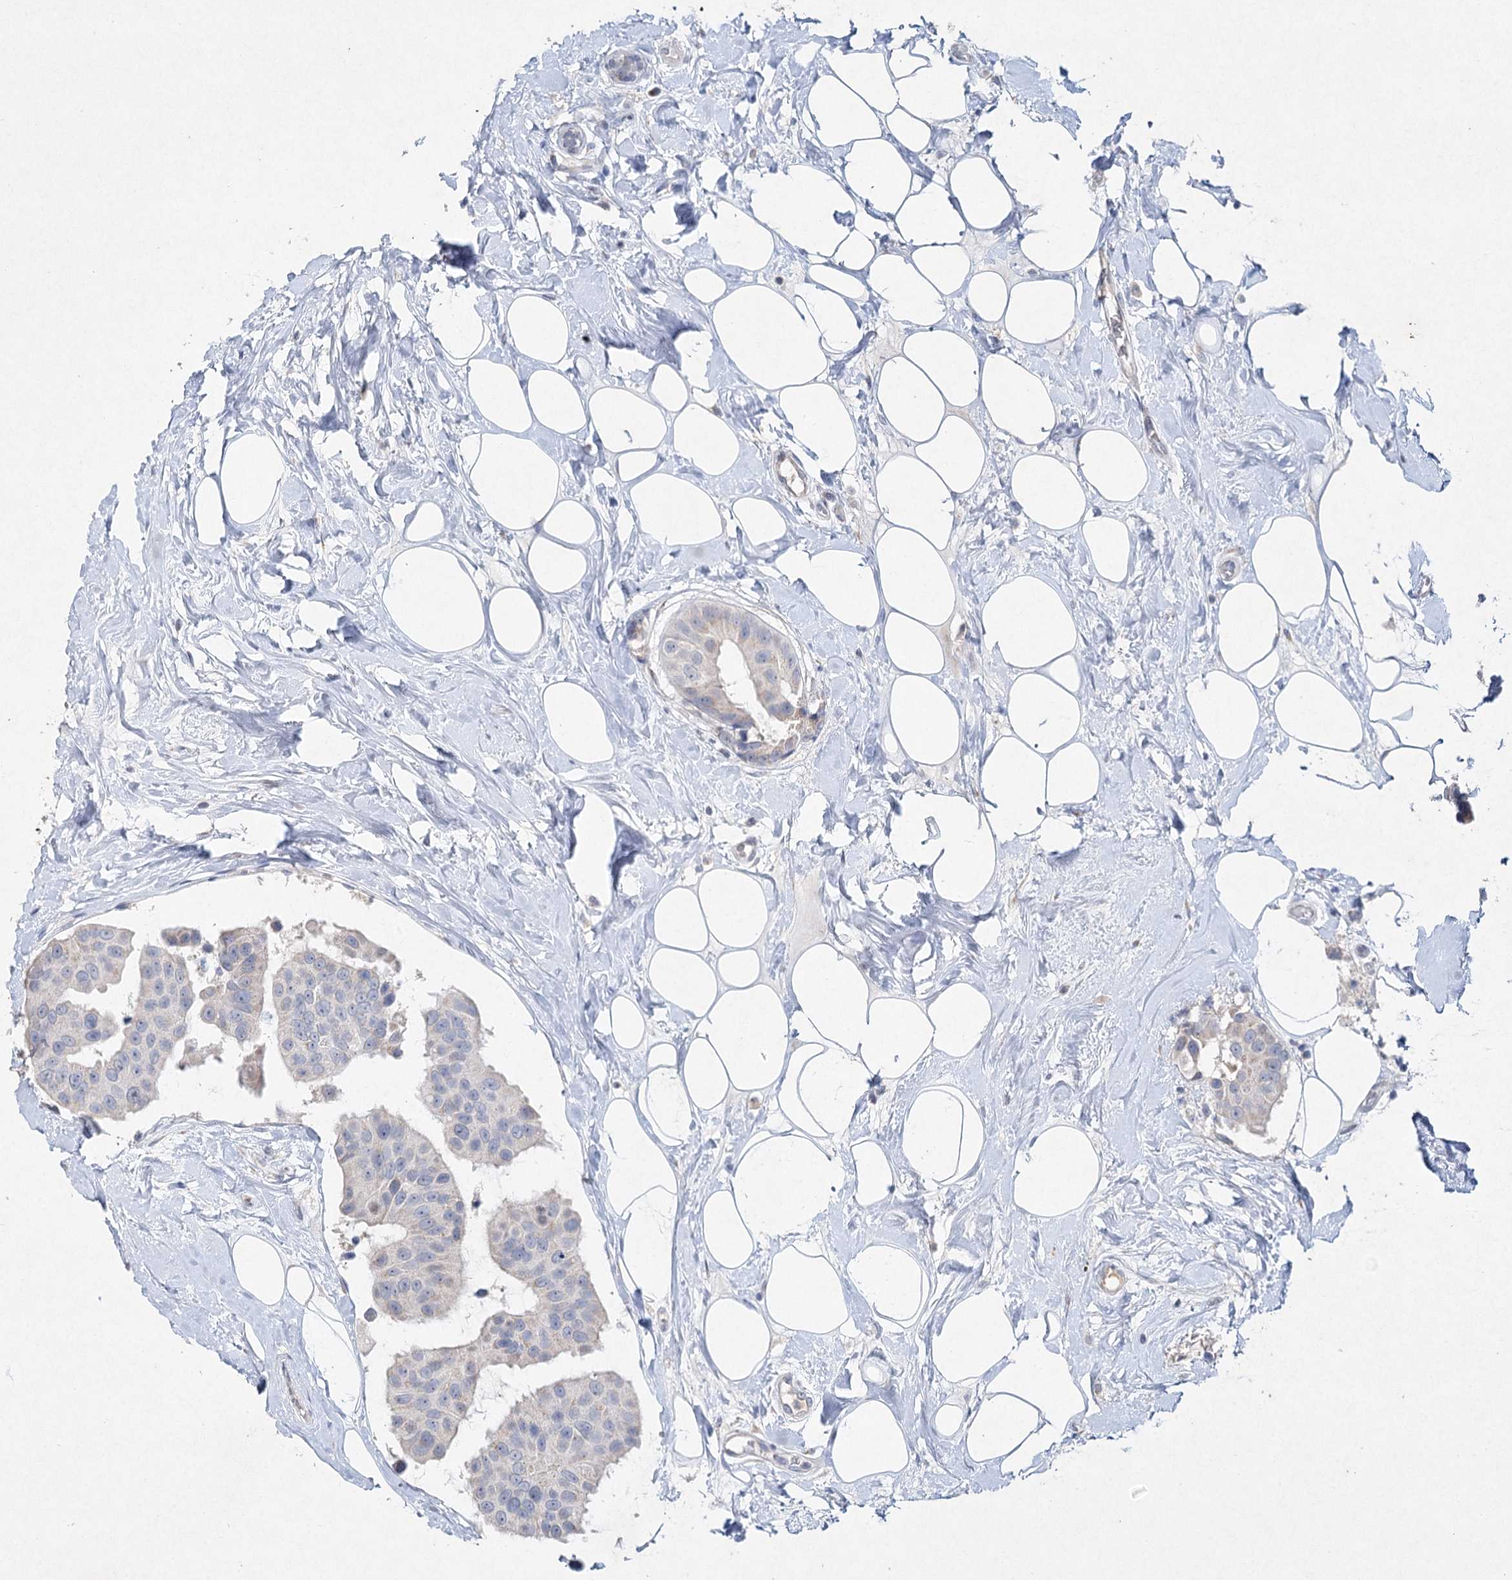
{"staining": {"intensity": "negative", "quantity": "none", "location": "none"}, "tissue": "breast cancer", "cell_type": "Tumor cells", "image_type": "cancer", "snomed": [{"axis": "morphology", "description": "Normal tissue, NOS"}, {"axis": "morphology", "description": "Duct carcinoma"}, {"axis": "topography", "description": "Breast"}], "caption": "Immunohistochemistry (IHC) photomicrograph of human invasive ductal carcinoma (breast) stained for a protein (brown), which shows no positivity in tumor cells.", "gene": "RFX6", "patient": {"sex": "female", "age": 39}}